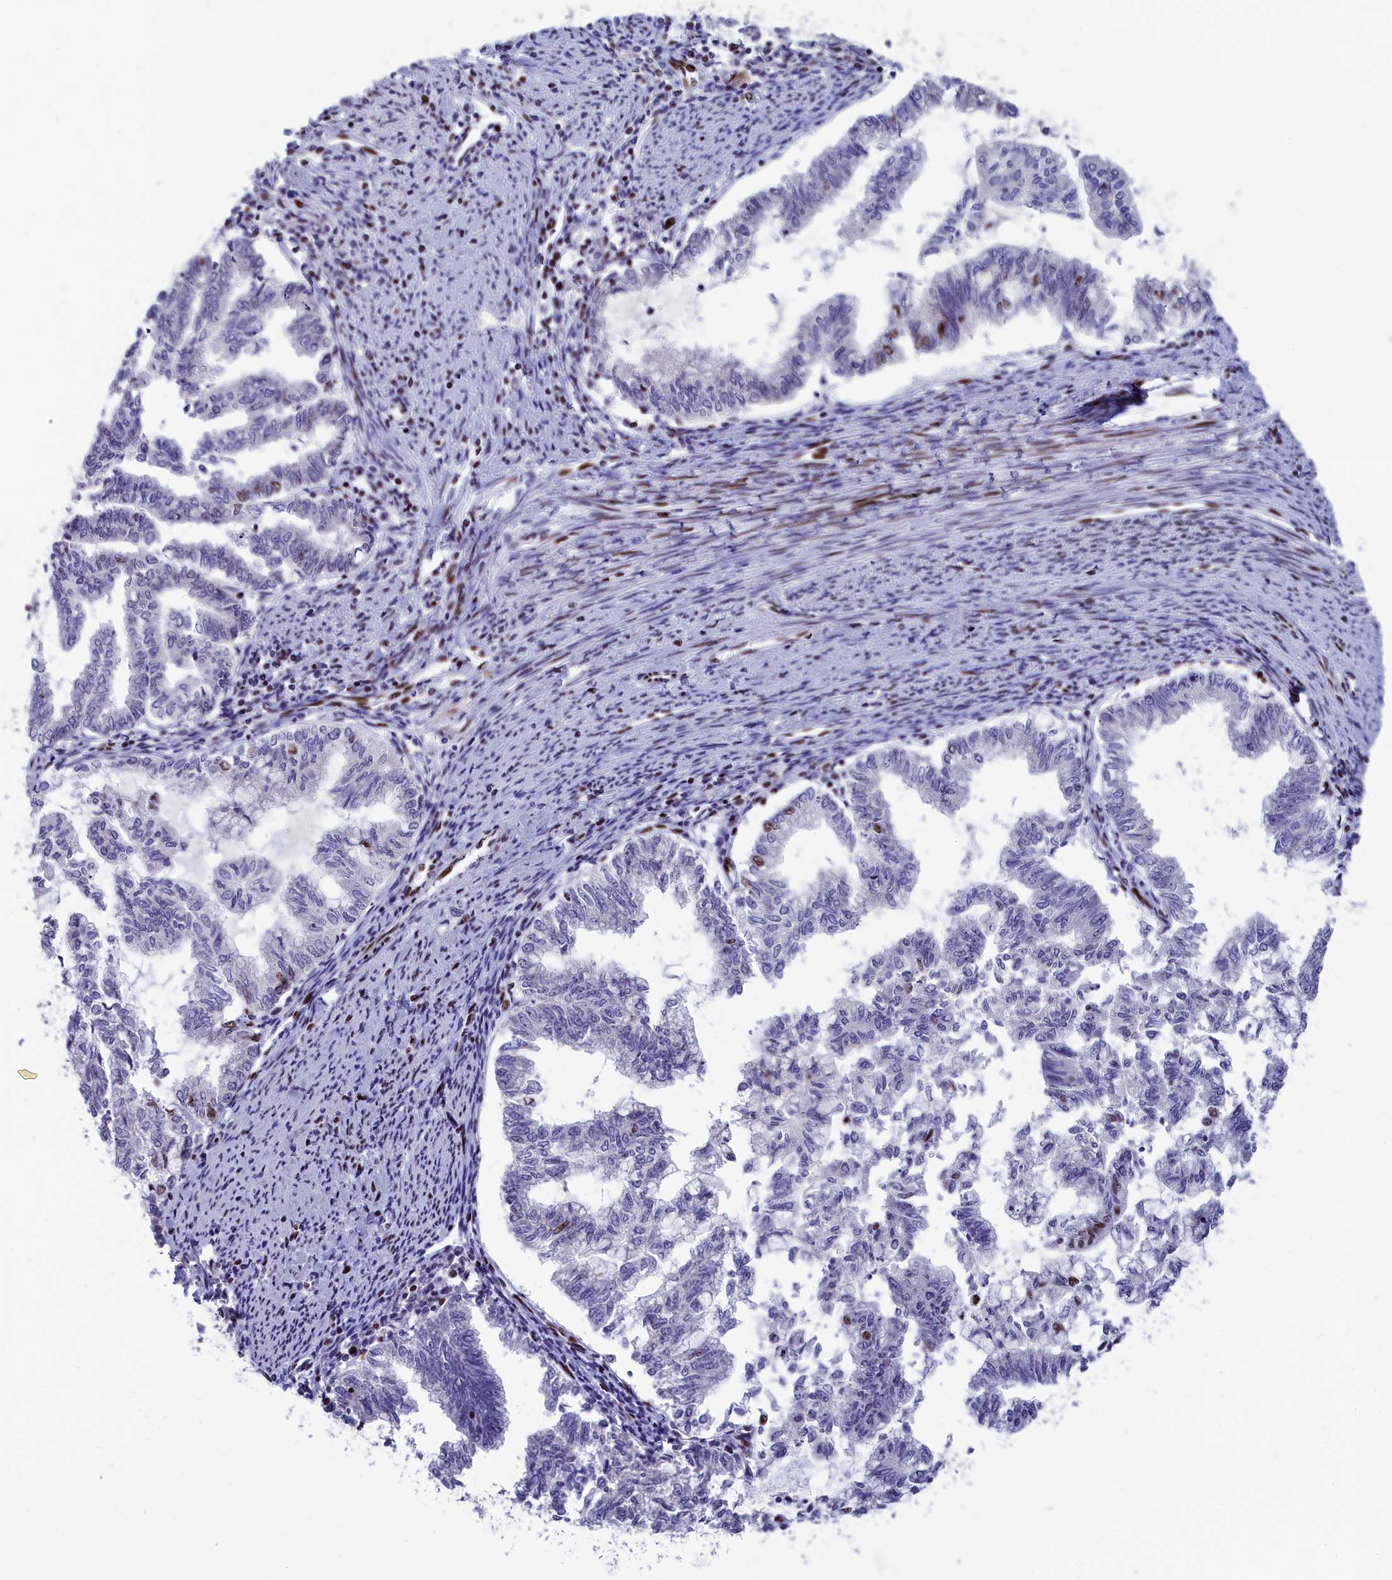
{"staining": {"intensity": "negative", "quantity": "none", "location": "none"}, "tissue": "endometrial cancer", "cell_type": "Tumor cells", "image_type": "cancer", "snomed": [{"axis": "morphology", "description": "Adenocarcinoma, NOS"}, {"axis": "topography", "description": "Endometrium"}], "caption": "A histopathology image of human endometrial cancer (adenocarcinoma) is negative for staining in tumor cells.", "gene": "NSA2", "patient": {"sex": "female", "age": 79}}